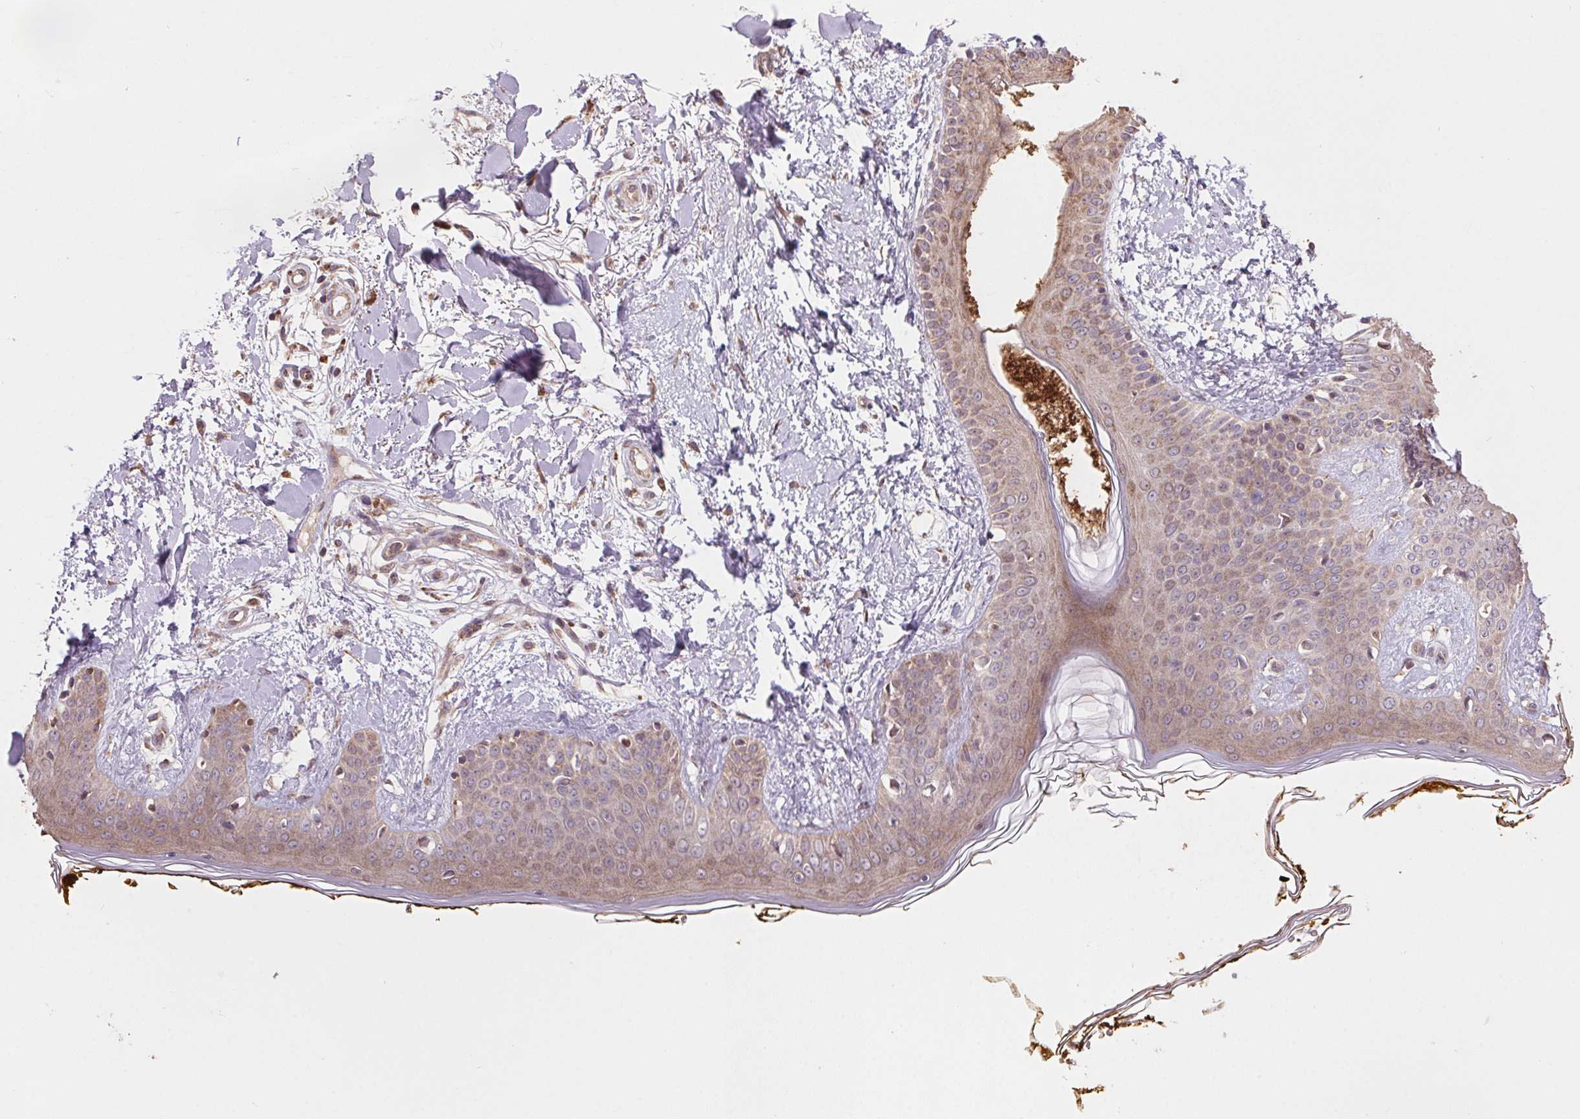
{"staining": {"intensity": "strong", "quantity": "25%-75%", "location": "cytoplasmic/membranous"}, "tissue": "skin", "cell_type": "Fibroblasts", "image_type": "normal", "snomed": [{"axis": "morphology", "description": "Normal tissue, NOS"}, {"axis": "topography", "description": "Skin"}], "caption": "High-magnification brightfield microscopy of normal skin stained with DAB (3,3'-diaminobenzidine) (brown) and counterstained with hematoxylin (blue). fibroblasts exhibit strong cytoplasmic/membranous staining is appreciated in approximately25%-75% of cells.", "gene": "PDHA1", "patient": {"sex": "female", "age": 34}}